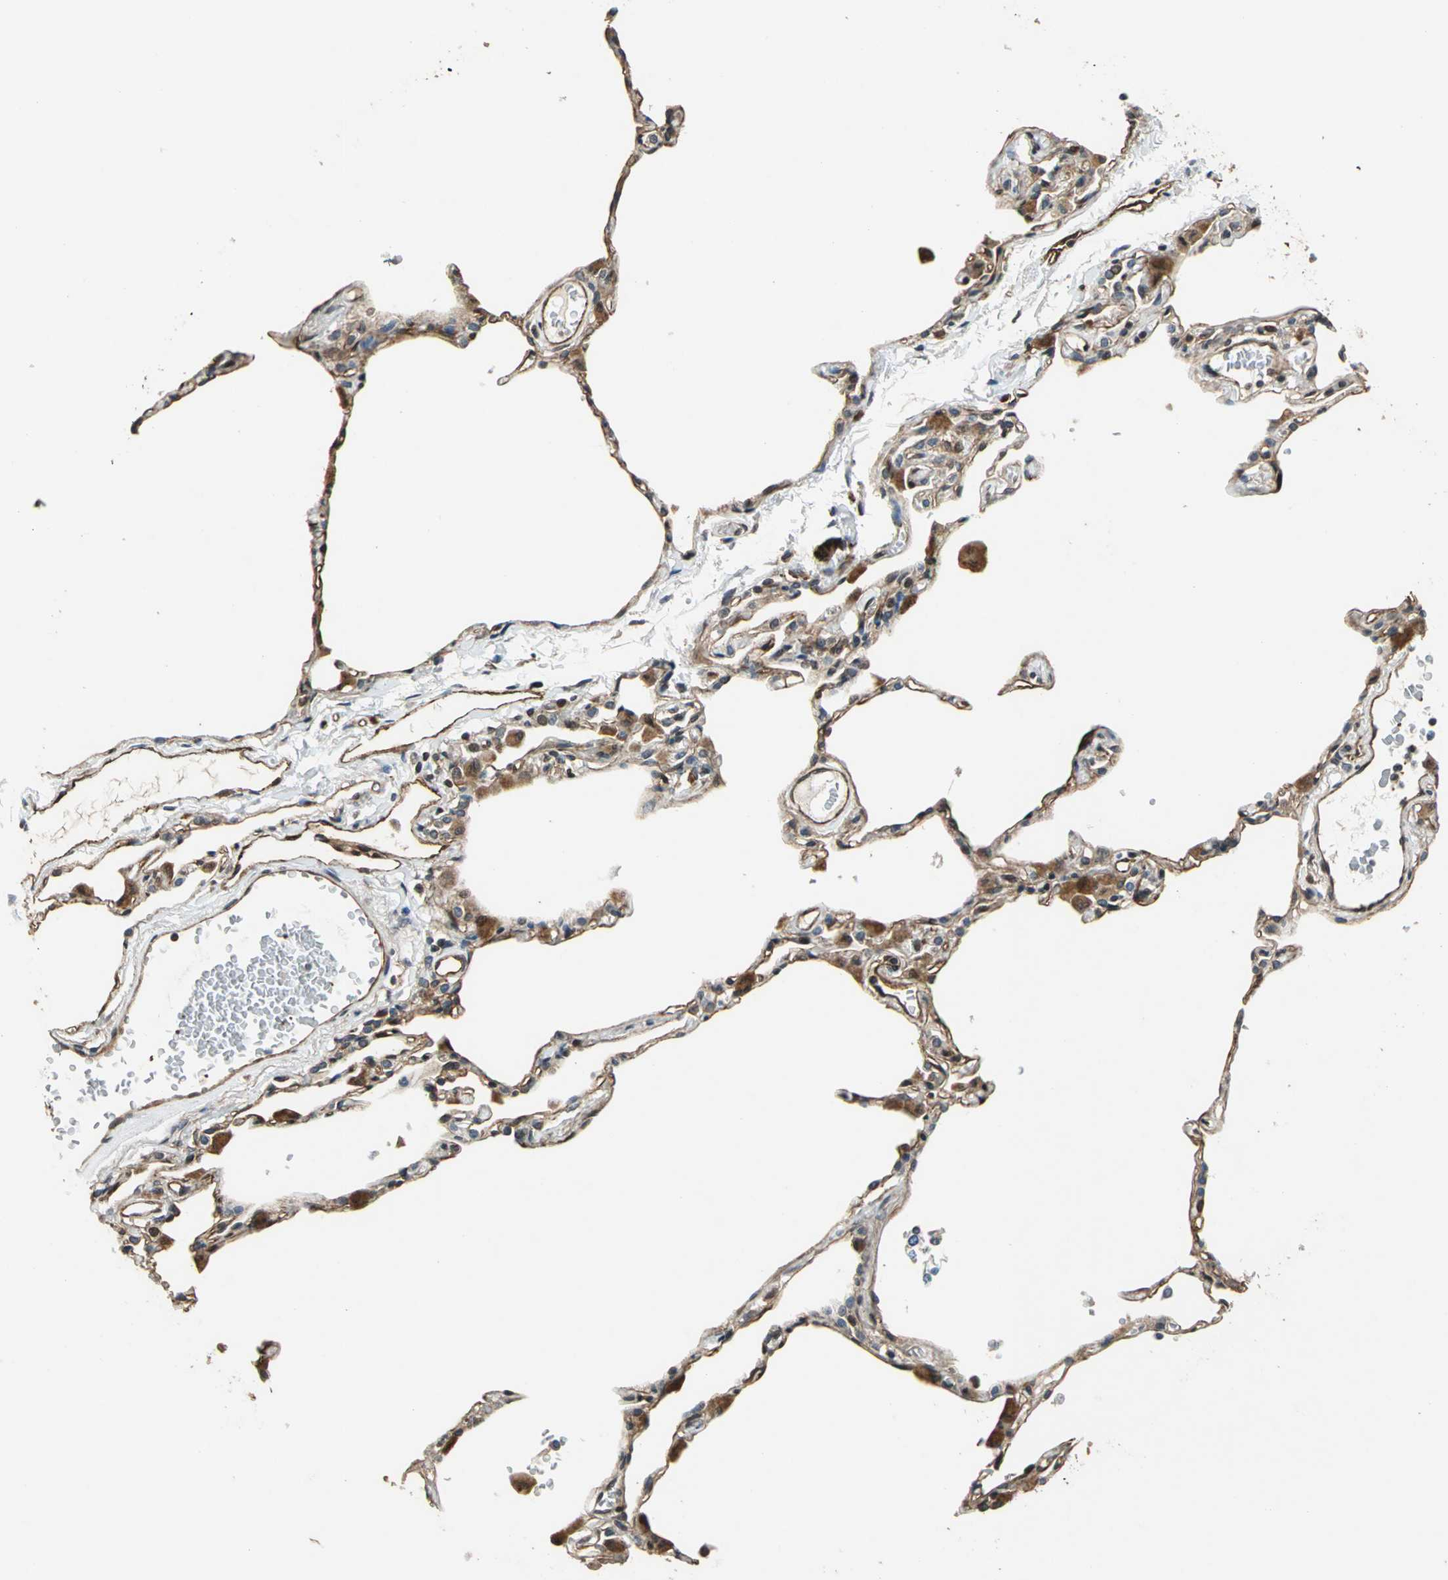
{"staining": {"intensity": "strong", "quantity": "25%-75%", "location": "nuclear"}, "tissue": "lung", "cell_type": "Alveolar cells", "image_type": "normal", "snomed": [{"axis": "morphology", "description": "Normal tissue, NOS"}, {"axis": "topography", "description": "Lung"}], "caption": "Alveolar cells demonstrate high levels of strong nuclear expression in approximately 25%-75% of cells in benign human lung.", "gene": "BRIP1", "patient": {"sex": "female", "age": 49}}